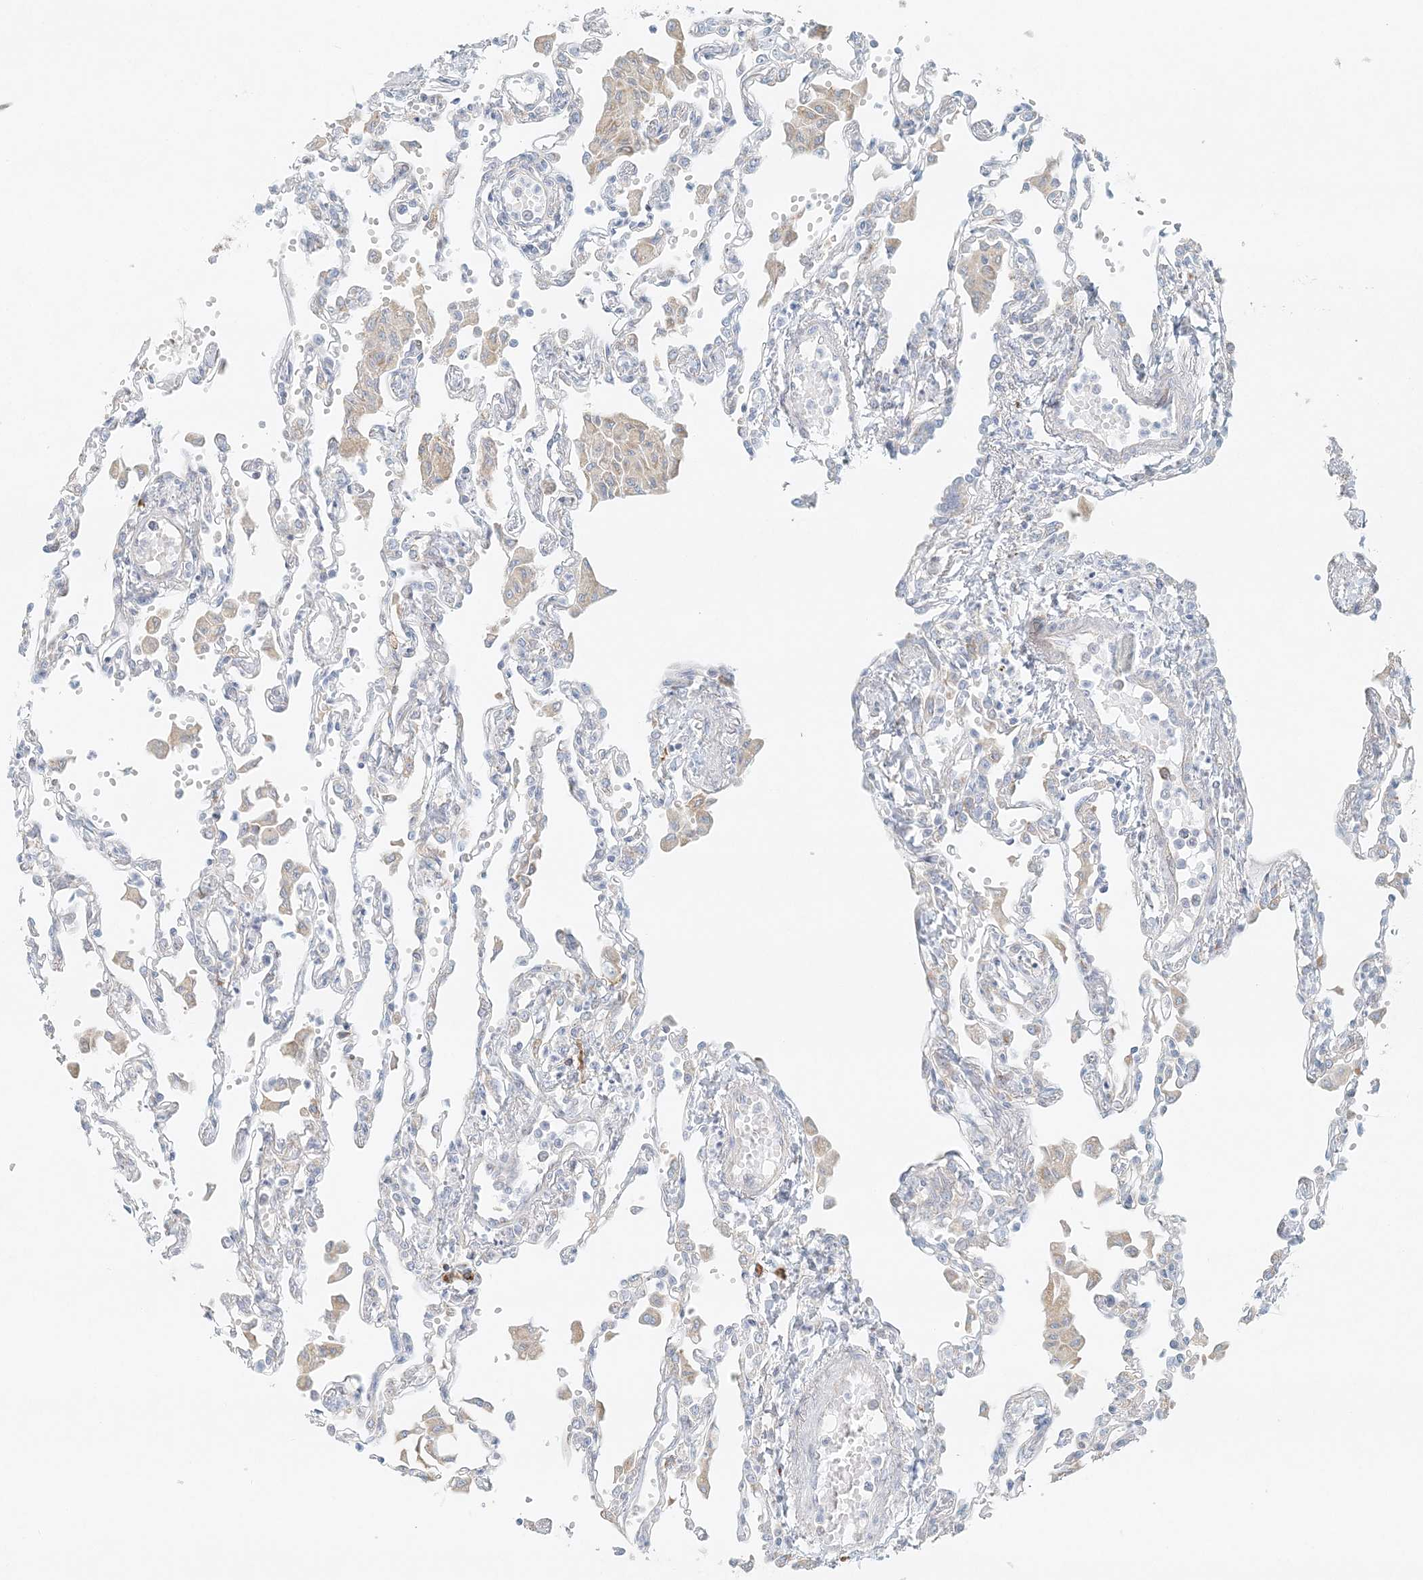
{"staining": {"intensity": "negative", "quantity": "none", "location": "none"}, "tissue": "lung", "cell_type": "Alveolar cells", "image_type": "normal", "snomed": [{"axis": "morphology", "description": "Normal tissue, NOS"}, {"axis": "topography", "description": "Bronchus"}, {"axis": "topography", "description": "Lung"}], "caption": "The histopathology image shows no staining of alveolar cells in benign lung. (Stains: DAB immunohistochemistry (IHC) with hematoxylin counter stain, Microscopy: brightfield microscopy at high magnification).", "gene": "STK11IP", "patient": {"sex": "female", "age": 49}}